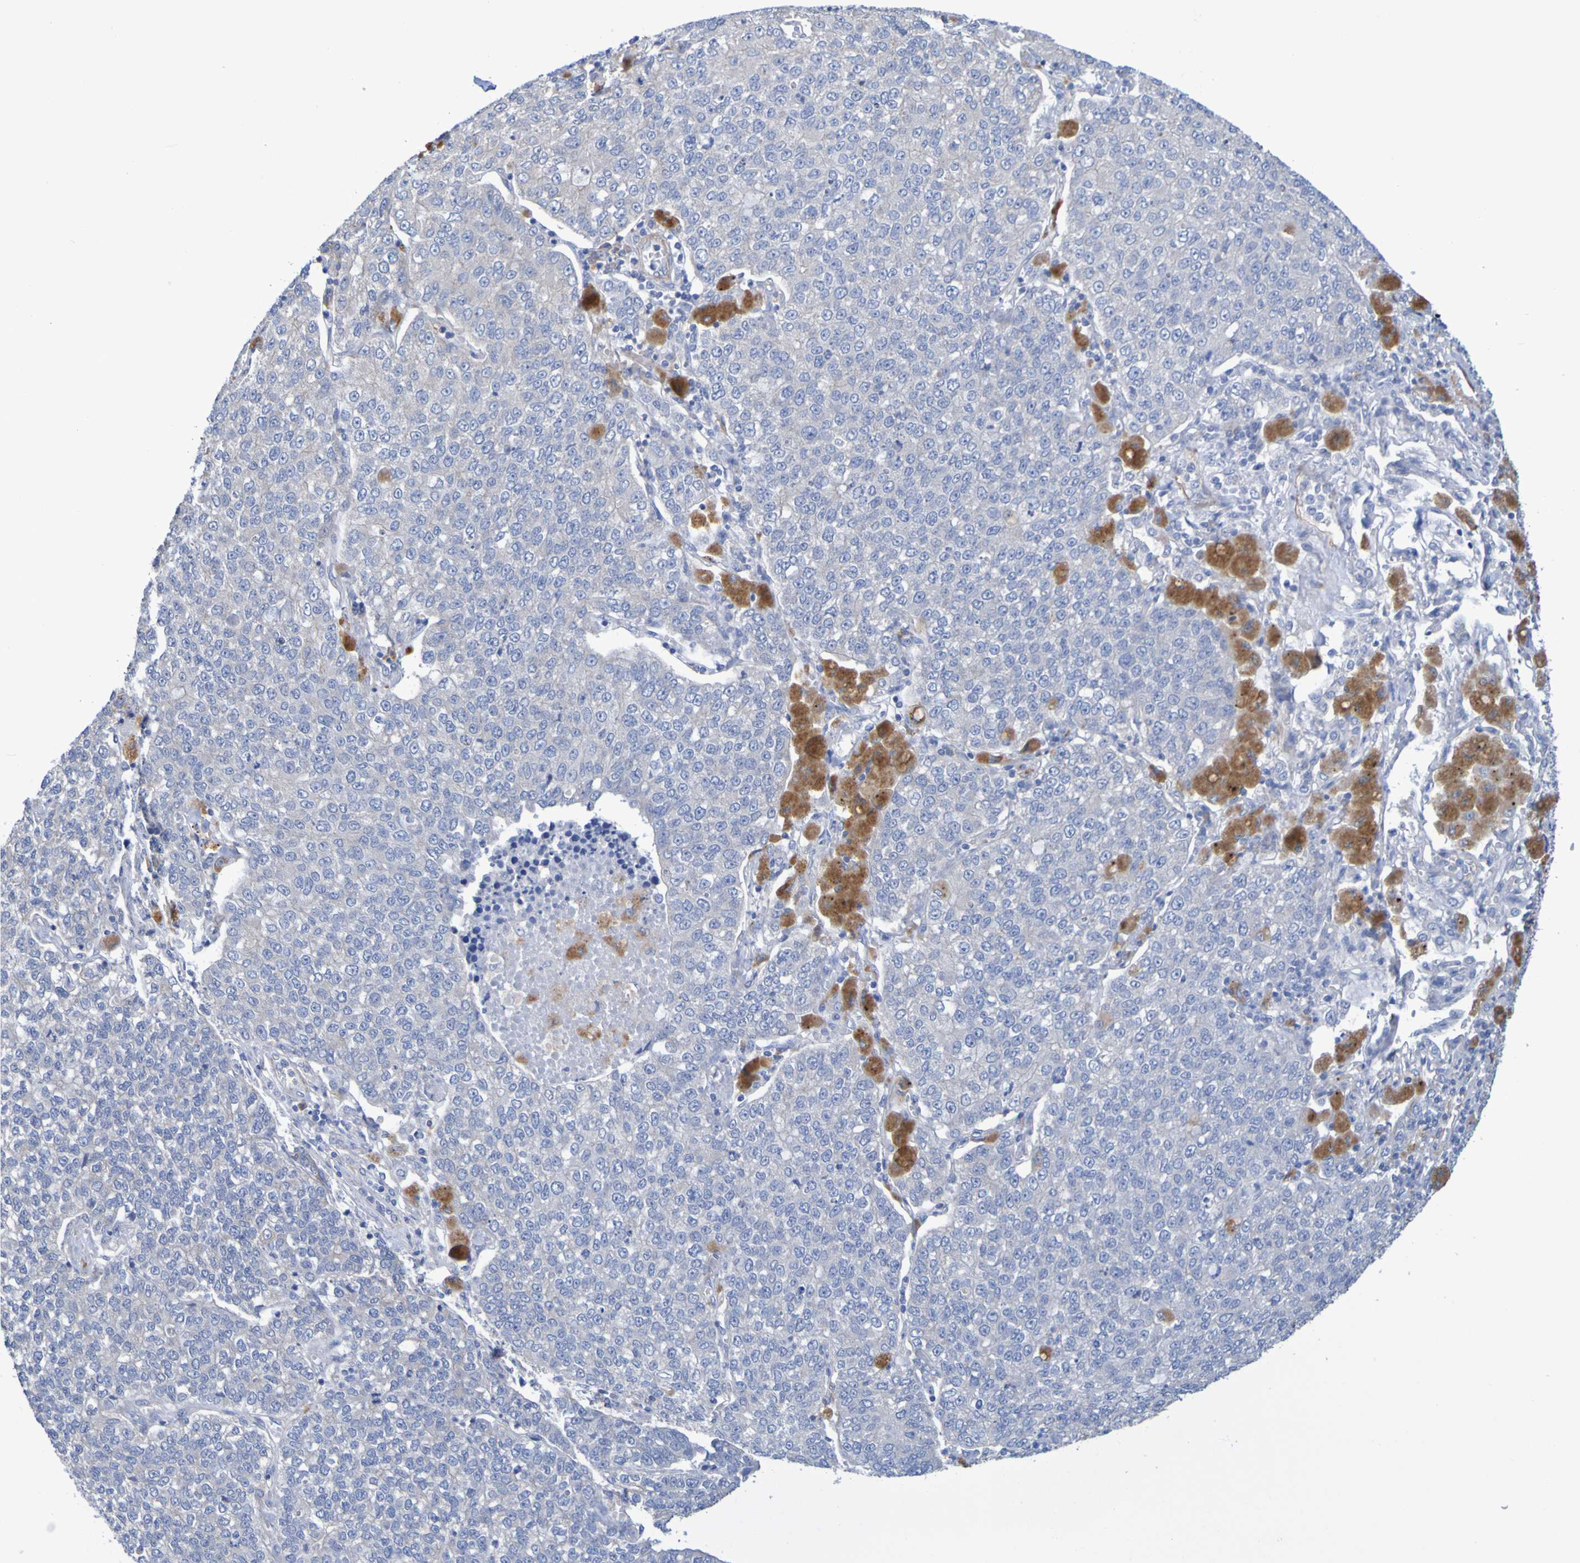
{"staining": {"intensity": "negative", "quantity": "none", "location": "none"}, "tissue": "lung cancer", "cell_type": "Tumor cells", "image_type": "cancer", "snomed": [{"axis": "morphology", "description": "Adenocarcinoma, NOS"}, {"axis": "topography", "description": "Lung"}], "caption": "Lung cancer was stained to show a protein in brown. There is no significant expression in tumor cells. (Stains: DAB (3,3'-diaminobenzidine) immunohistochemistry (IHC) with hematoxylin counter stain, Microscopy: brightfield microscopy at high magnification).", "gene": "SRPRB", "patient": {"sex": "male", "age": 49}}